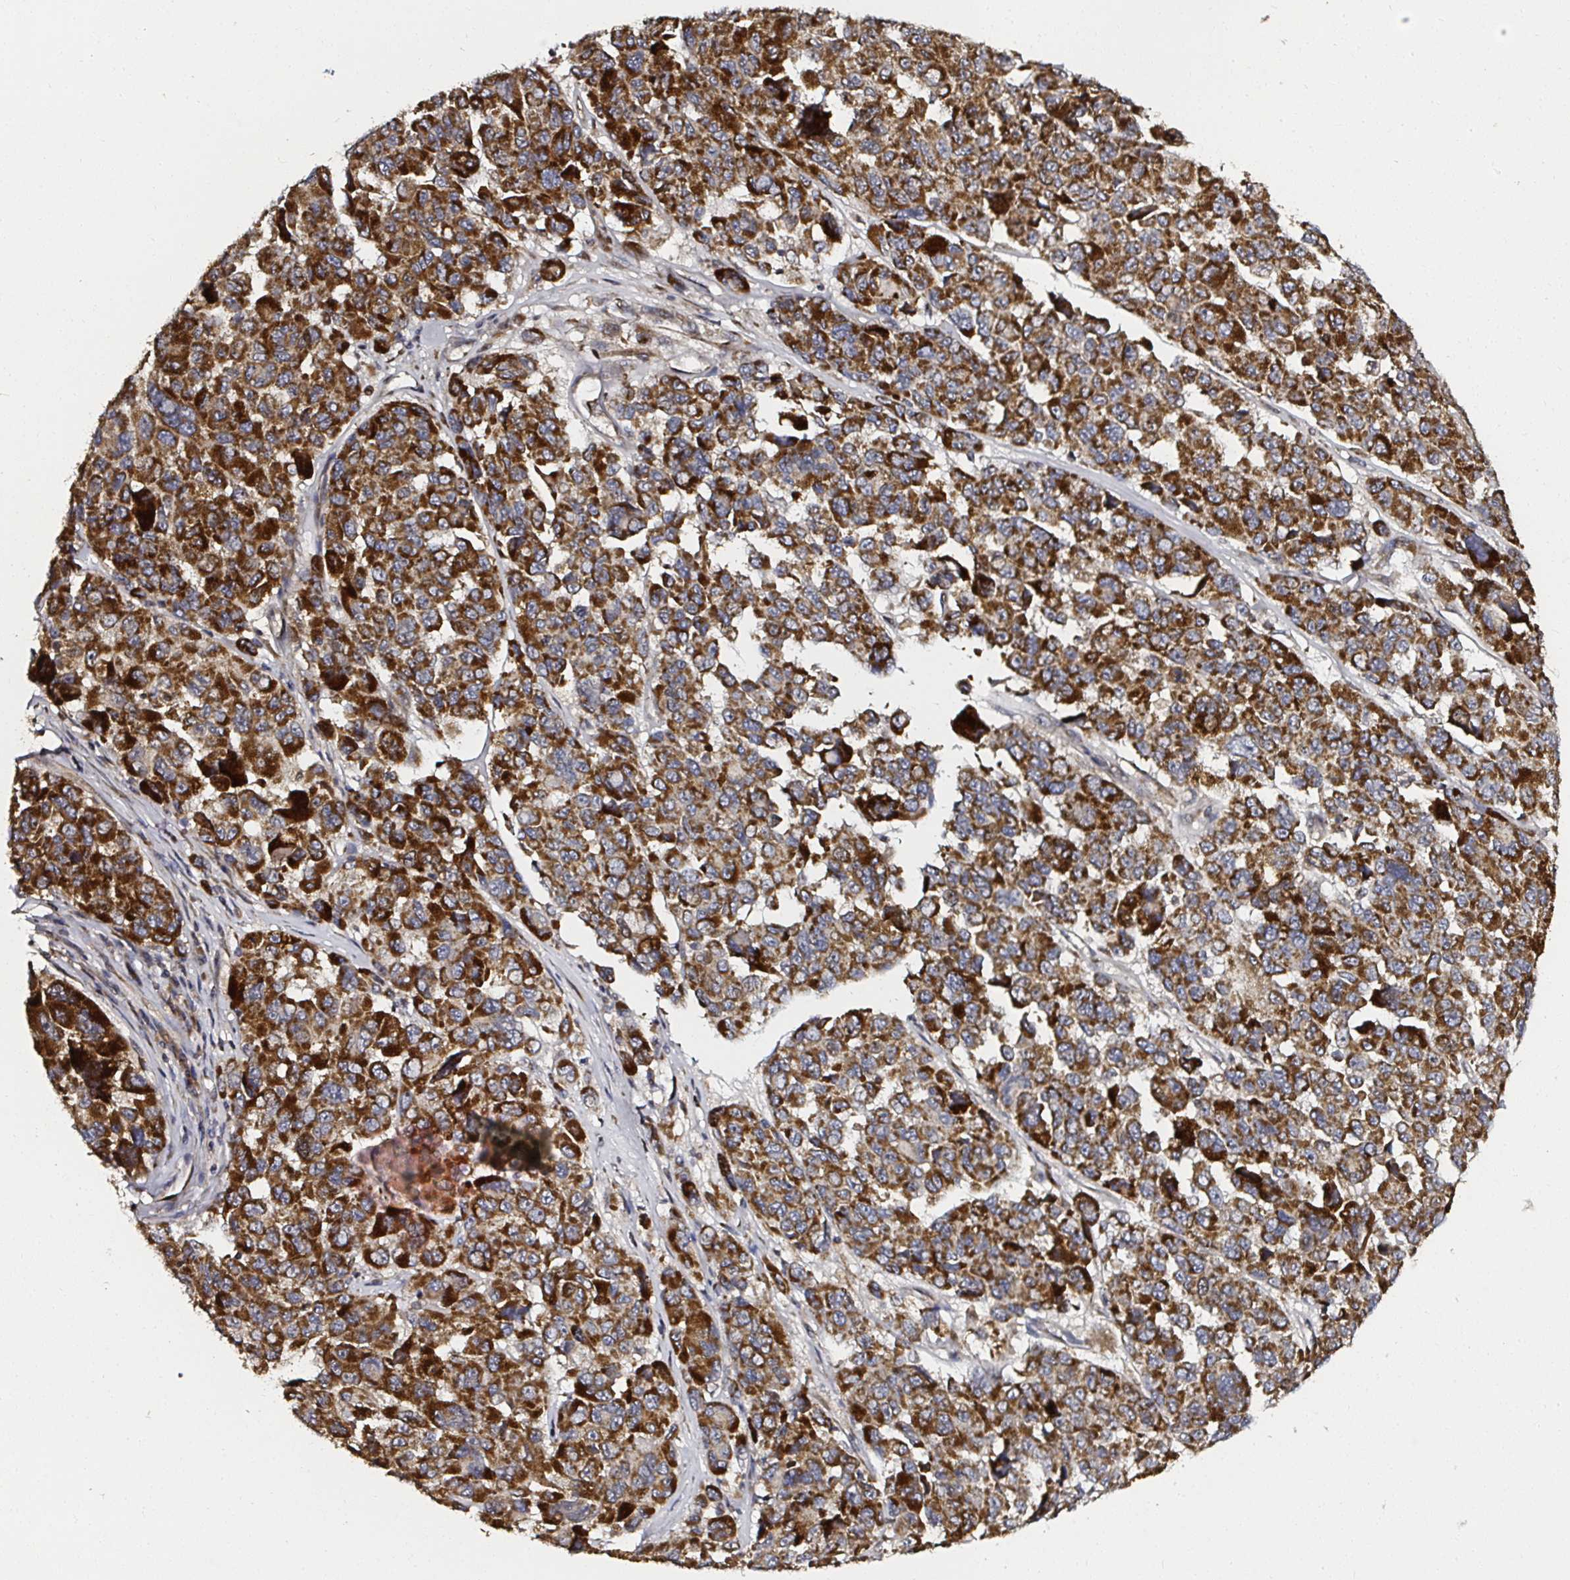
{"staining": {"intensity": "strong", "quantity": ">75%", "location": "cytoplasmic/membranous"}, "tissue": "melanoma", "cell_type": "Tumor cells", "image_type": "cancer", "snomed": [{"axis": "morphology", "description": "Malignant melanoma, NOS"}, {"axis": "topography", "description": "Skin"}], "caption": "IHC staining of malignant melanoma, which shows high levels of strong cytoplasmic/membranous expression in about >75% of tumor cells indicating strong cytoplasmic/membranous protein staining. The staining was performed using DAB (3,3'-diaminobenzidine) (brown) for protein detection and nuclei were counterstained in hematoxylin (blue).", "gene": "ATAD3B", "patient": {"sex": "female", "age": 66}}